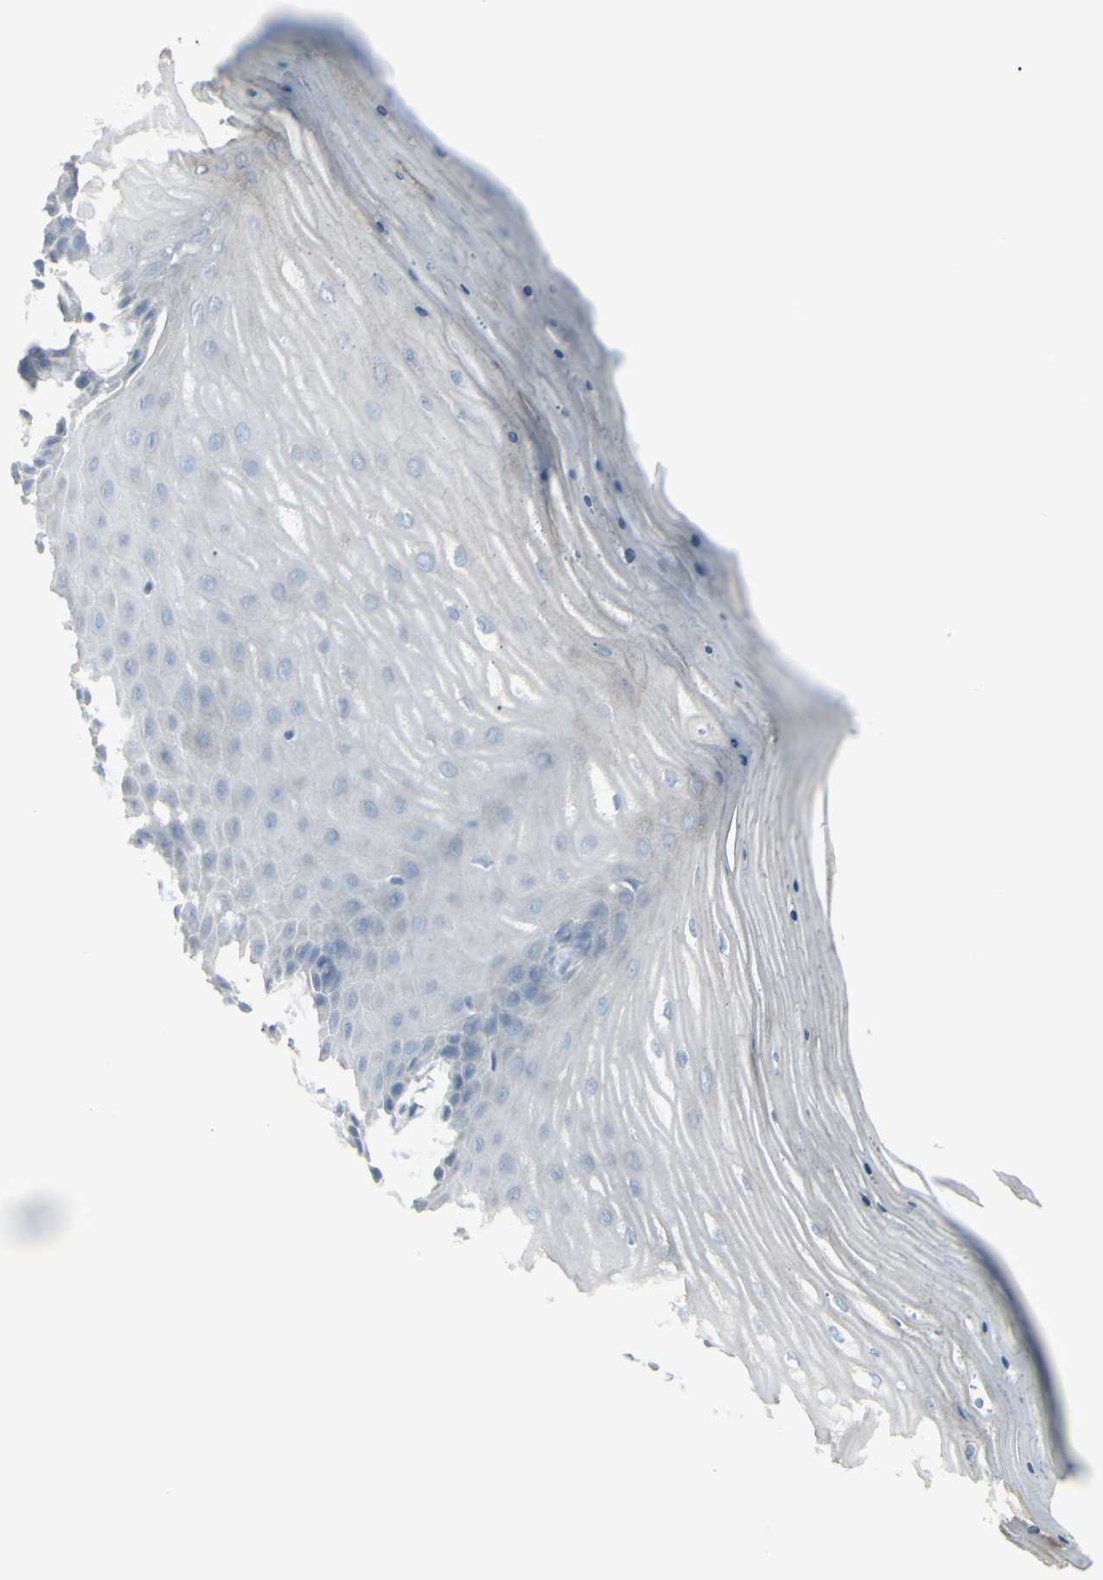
{"staining": {"intensity": "negative", "quantity": "none", "location": "none"}, "tissue": "cervix", "cell_type": "Squamous epithelial cells", "image_type": "normal", "snomed": [{"axis": "morphology", "description": "Normal tissue, NOS"}, {"axis": "topography", "description": "Cervix"}], "caption": "The histopathology image exhibits no staining of squamous epithelial cells in benign cervix.", "gene": "RAB3A", "patient": {"sex": "female", "age": 55}}